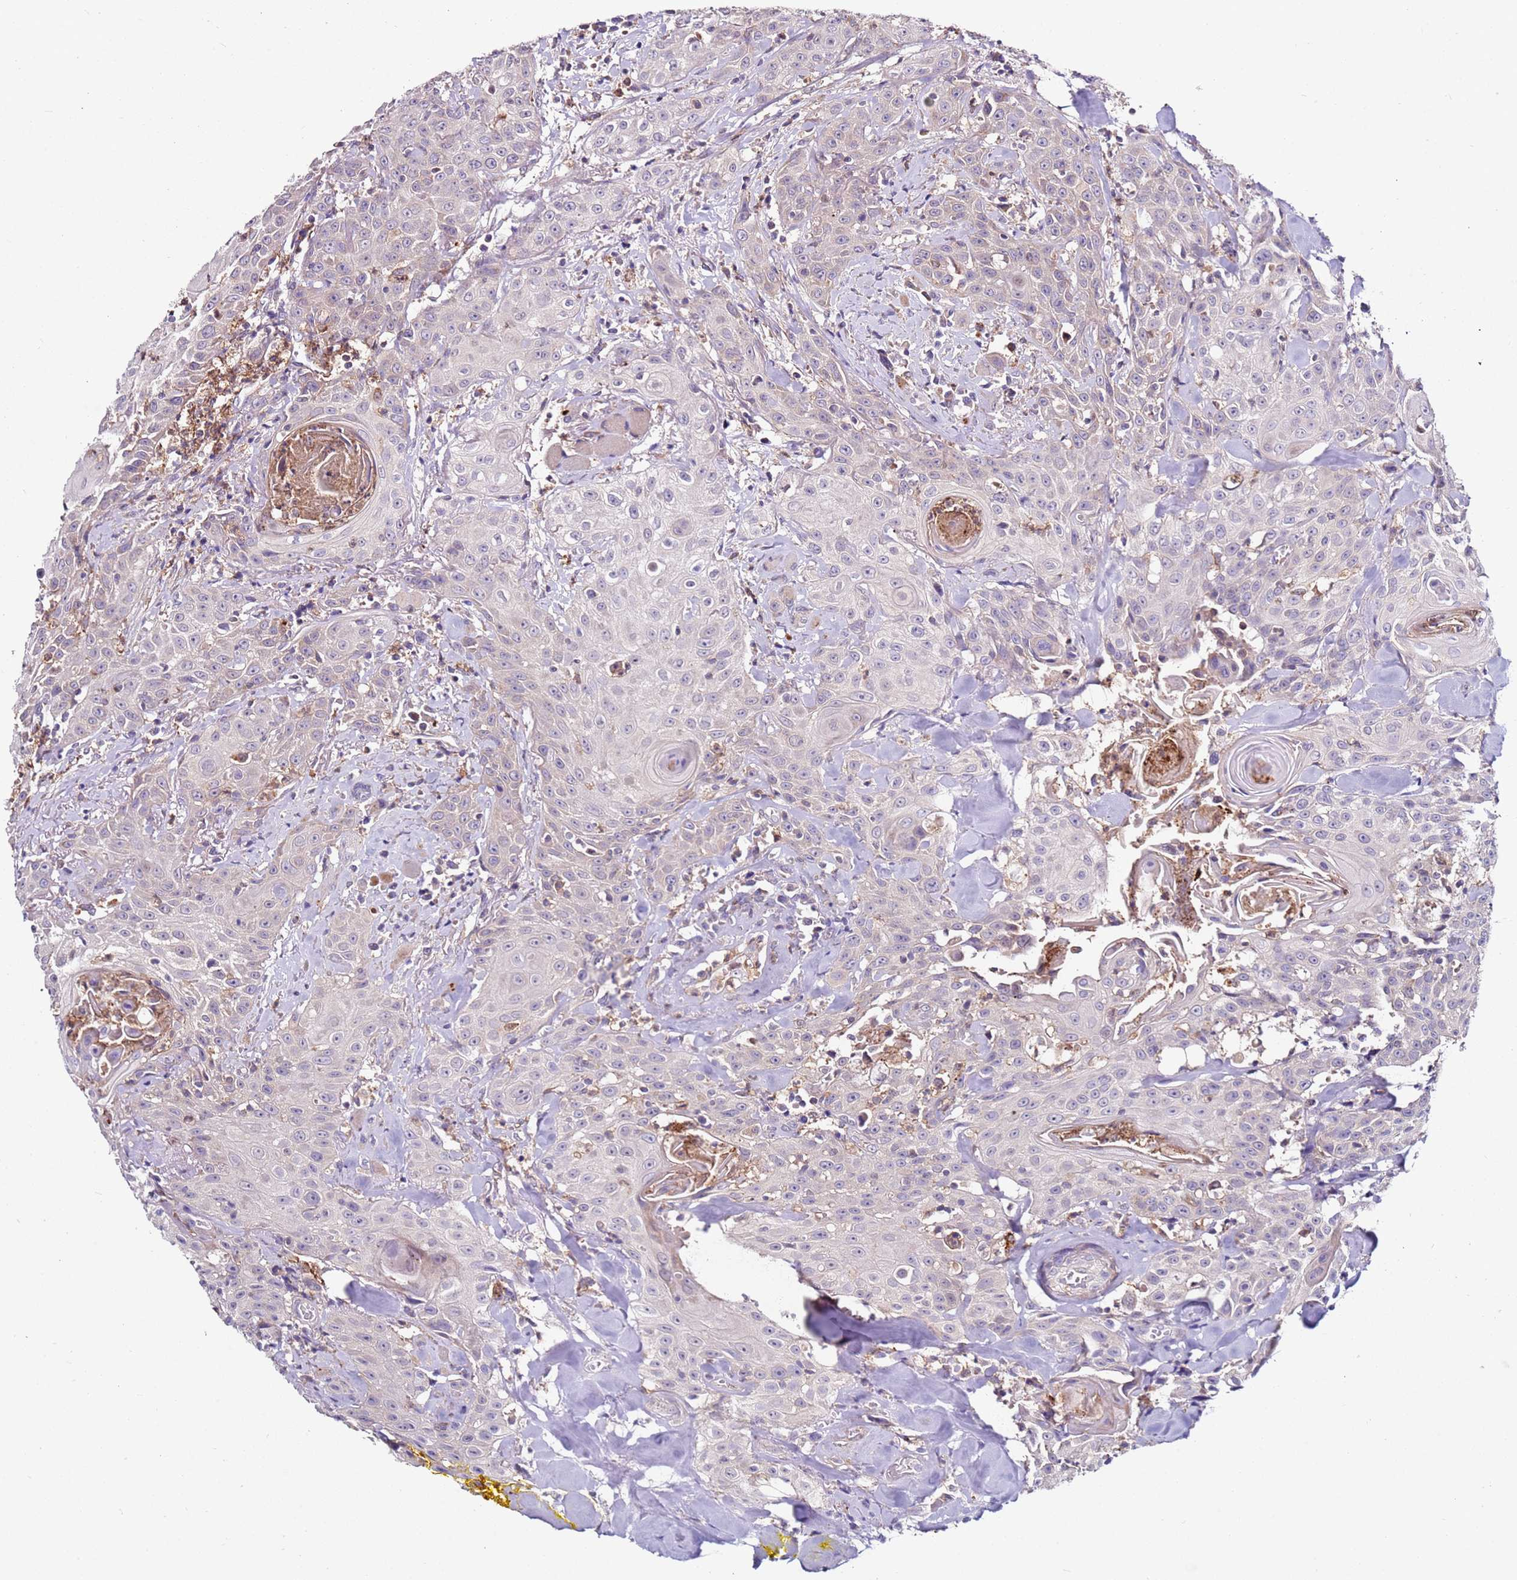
{"staining": {"intensity": "negative", "quantity": "none", "location": "none"}, "tissue": "head and neck cancer", "cell_type": "Tumor cells", "image_type": "cancer", "snomed": [{"axis": "morphology", "description": "Squamous cell carcinoma, NOS"}, {"axis": "topography", "description": "Oral tissue"}, {"axis": "topography", "description": "Head-Neck"}], "caption": "The photomicrograph demonstrates no significant expression in tumor cells of head and neck cancer (squamous cell carcinoma).", "gene": "CNOT9", "patient": {"sex": "female", "age": 82}}